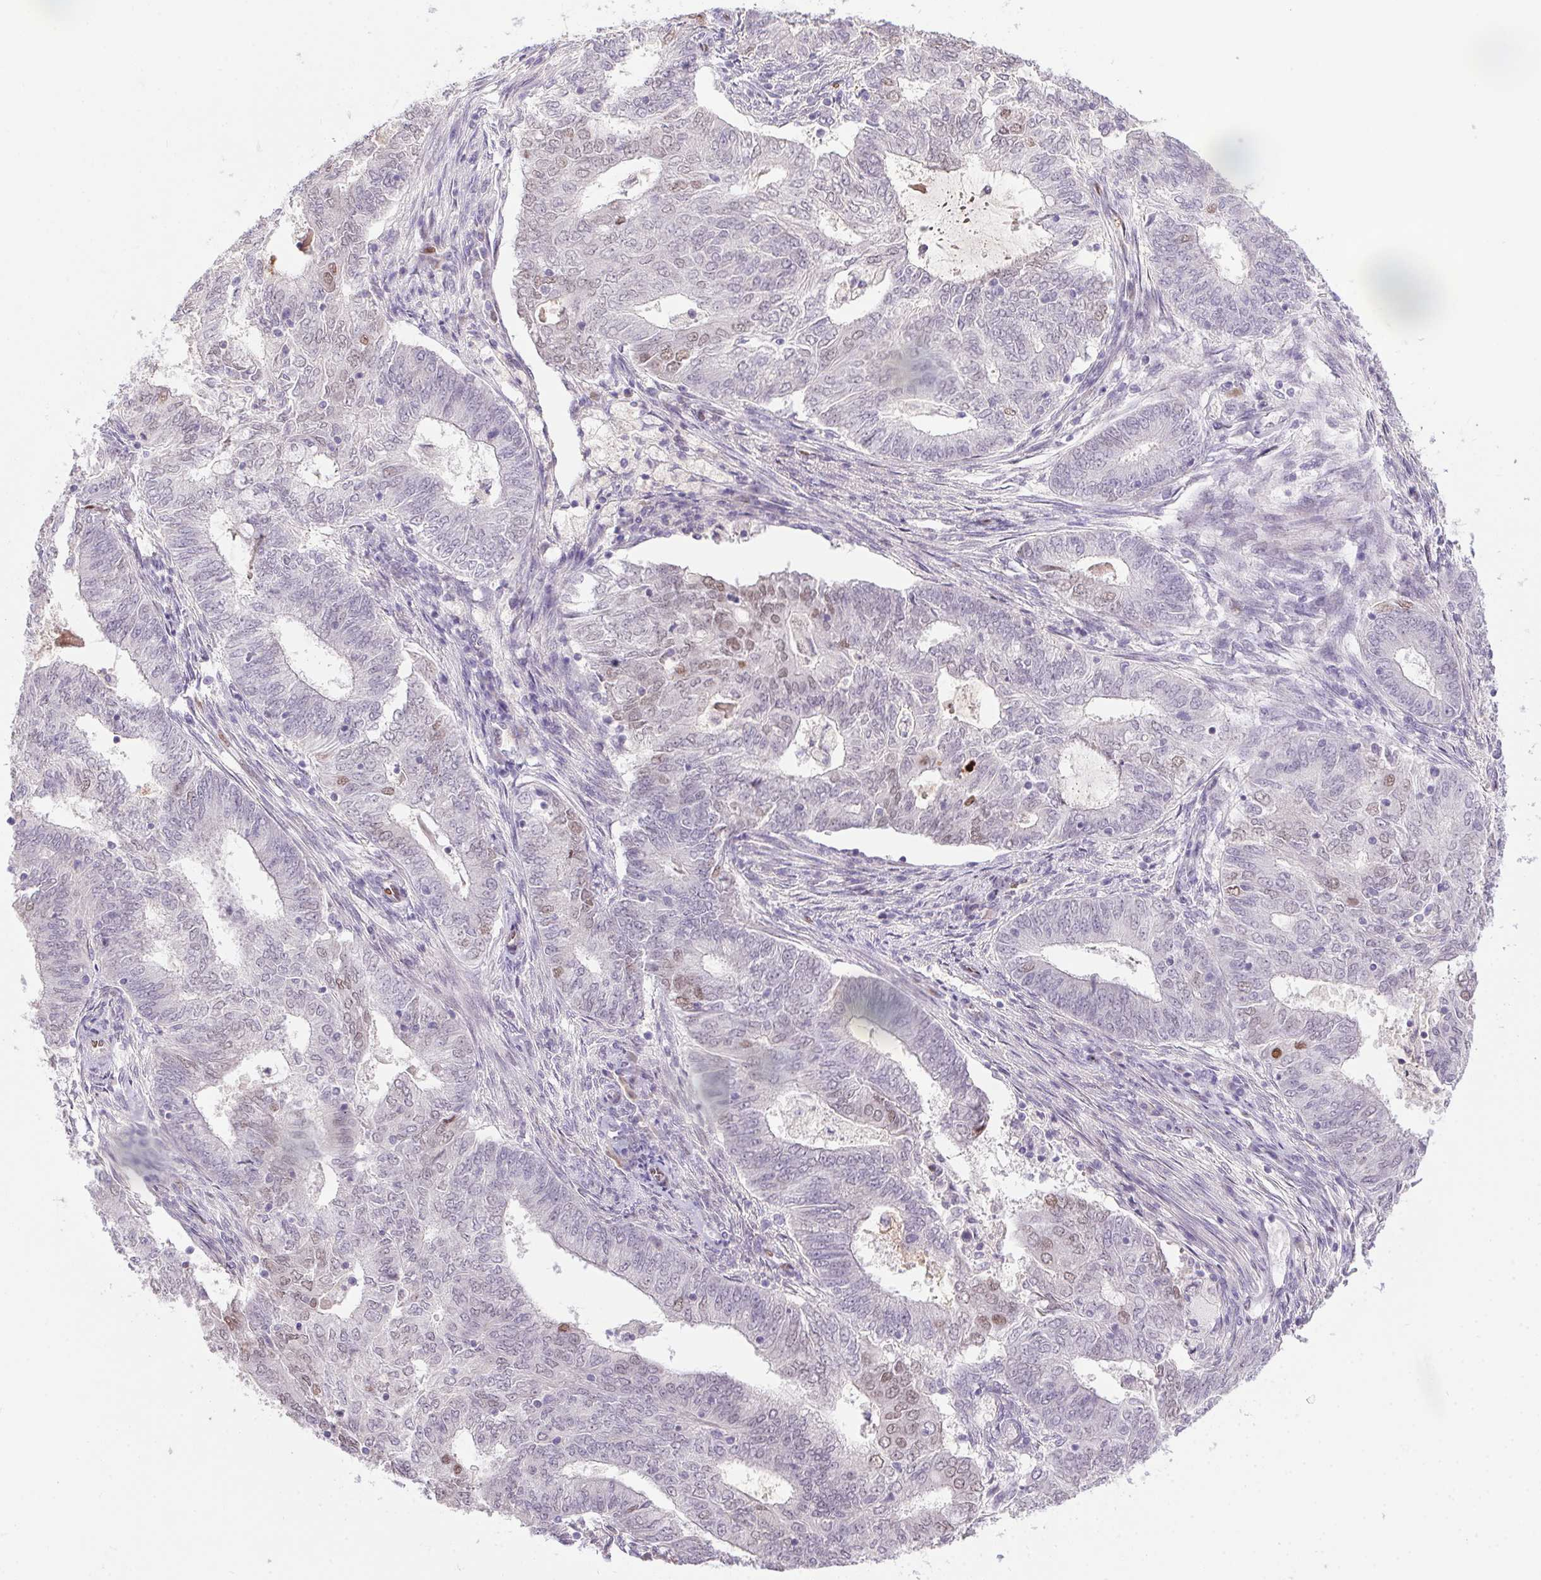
{"staining": {"intensity": "moderate", "quantity": "25%-75%", "location": "nuclear"}, "tissue": "endometrial cancer", "cell_type": "Tumor cells", "image_type": "cancer", "snomed": [{"axis": "morphology", "description": "Adenocarcinoma, NOS"}, {"axis": "topography", "description": "Endometrium"}], "caption": "There is medium levels of moderate nuclear positivity in tumor cells of endometrial cancer, as demonstrated by immunohistochemical staining (brown color).", "gene": "SP9", "patient": {"sex": "female", "age": 62}}